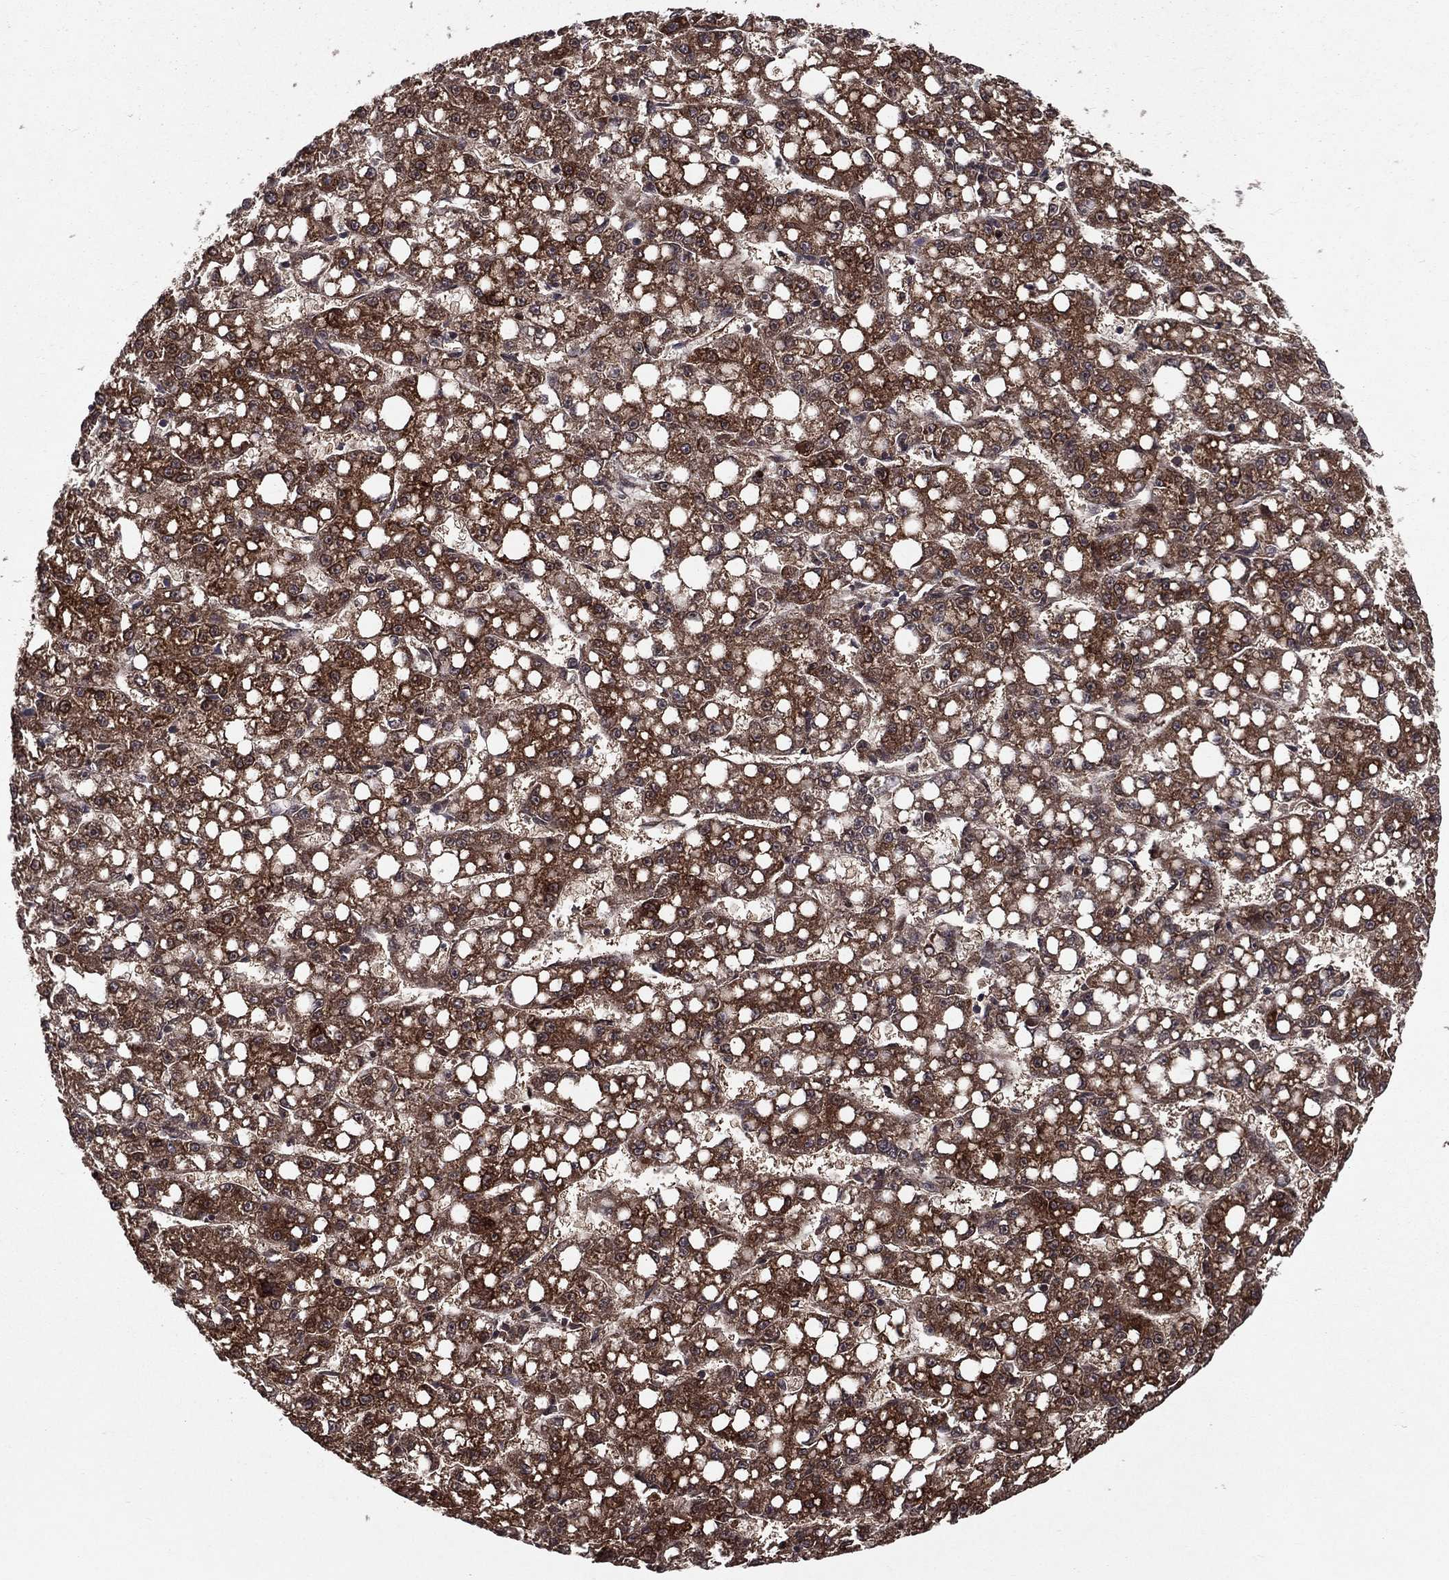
{"staining": {"intensity": "strong", "quantity": ">75%", "location": "cytoplasmic/membranous,nuclear"}, "tissue": "liver cancer", "cell_type": "Tumor cells", "image_type": "cancer", "snomed": [{"axis": "morphology", "description": "Carcinoma, Hepatocellular, NOS"}, {"axis": "topography", "description": "Liver"}], "caption": "Hepatocellular carcinoma (liver) tissue shows strong cytoplasmic/membranous and nuclear positivity in about >75% of tumor cells, visualized by immunohistochemistry.", "gene": "CERS2", "patient": {"sex": "female", "age": 65}}